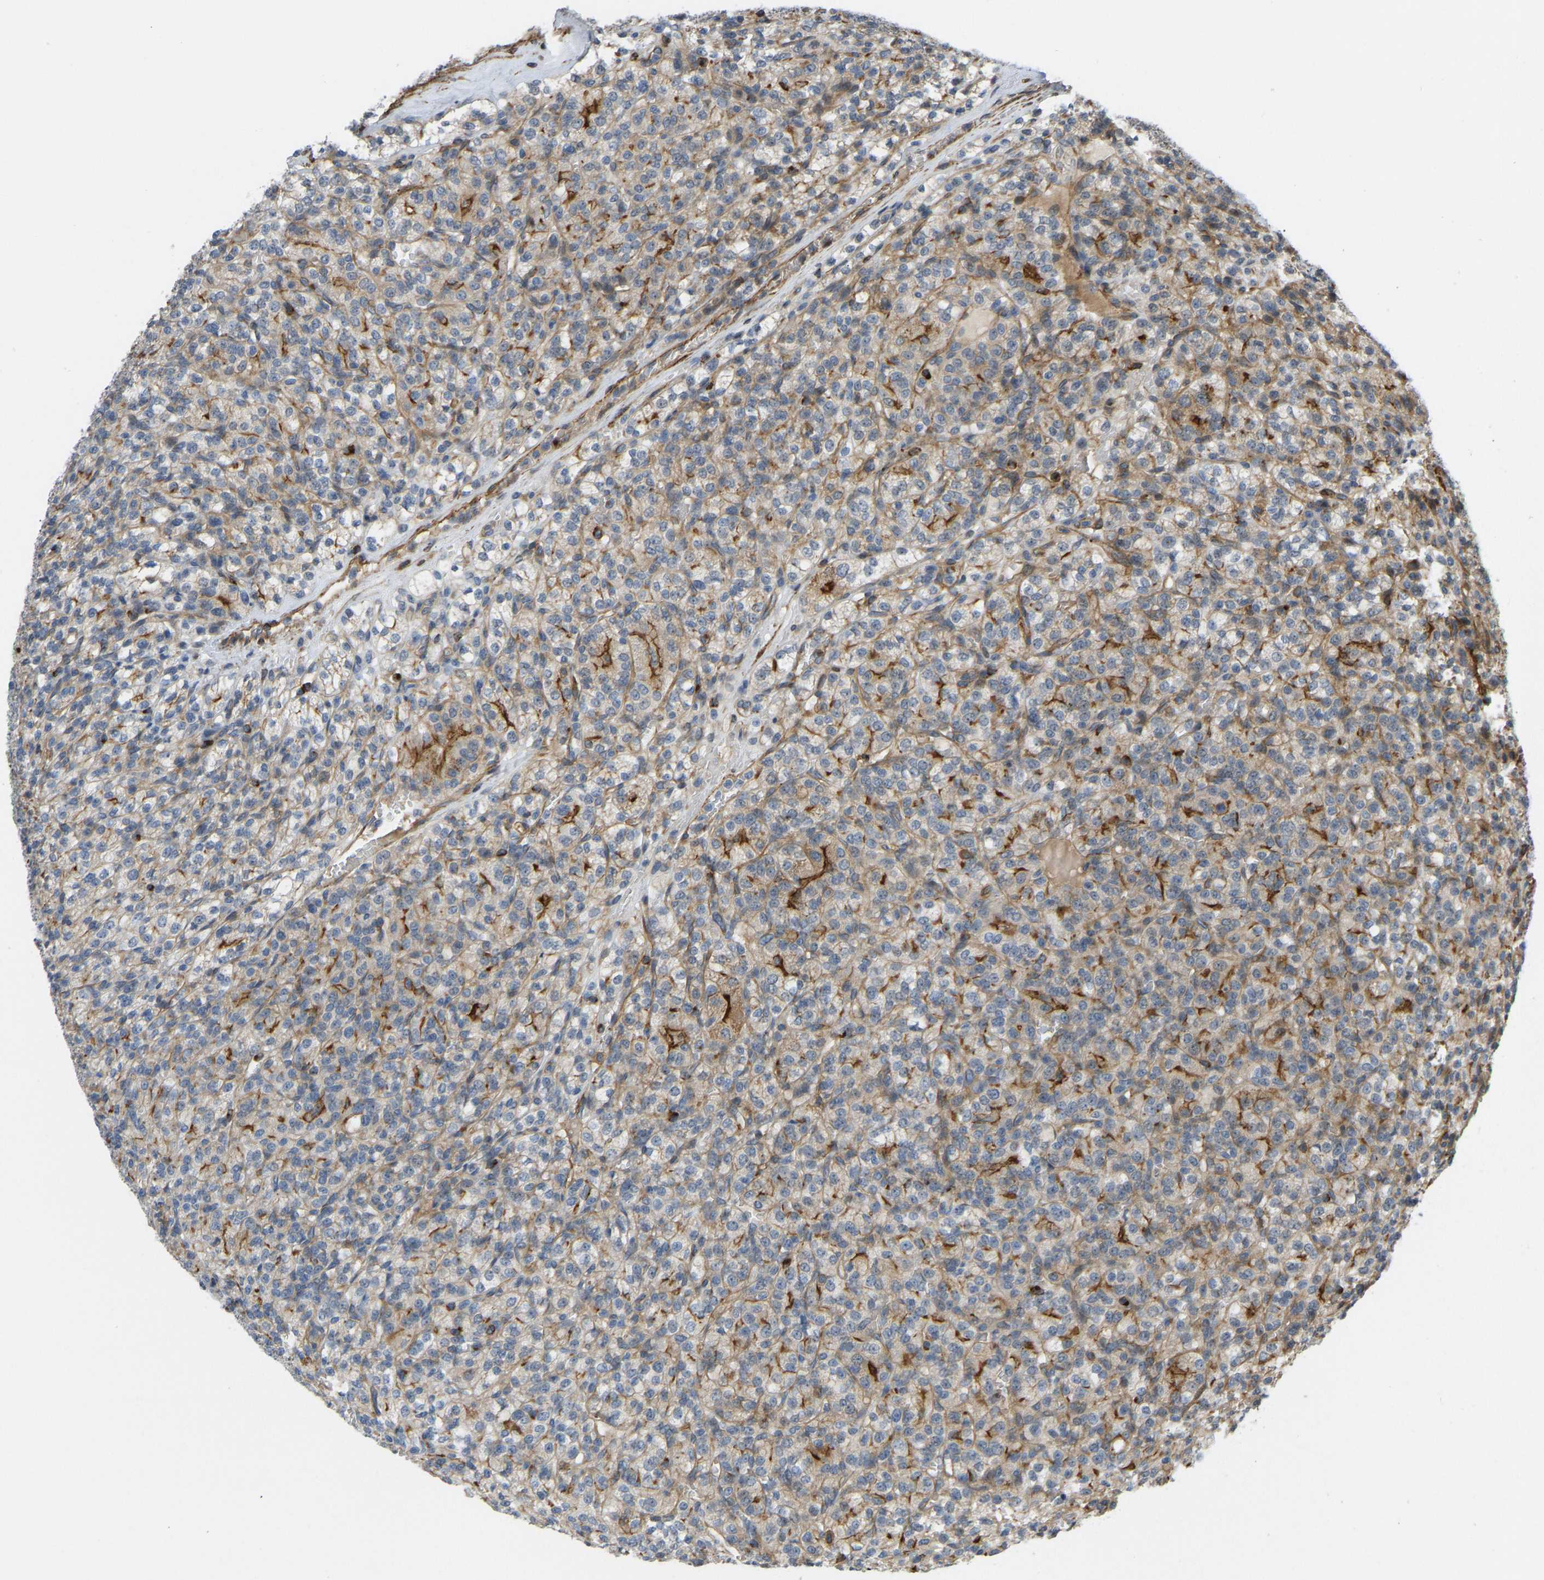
{"staining": {"intensity": "moderate", "quantity": ">75%", "location": "cytoplasmic/membranous"}, "tissue": "renal cancer", "cell_type": "Tumor cells", "image_type": "cancer", "snomed": [{"axis": "morphology", "description": "Adenocarcinoma, NOS"}, {"axis": "topography", "description": "Kidney"}], "caption": "Adenocarcinoma (renal) stained with a brown dye reveals moderate cytoplasmic/membranous positive staining in approximately >75% of tumor cells.", "gene": "KIAA1671", "patient": {"sex": "male", "age": 77}}